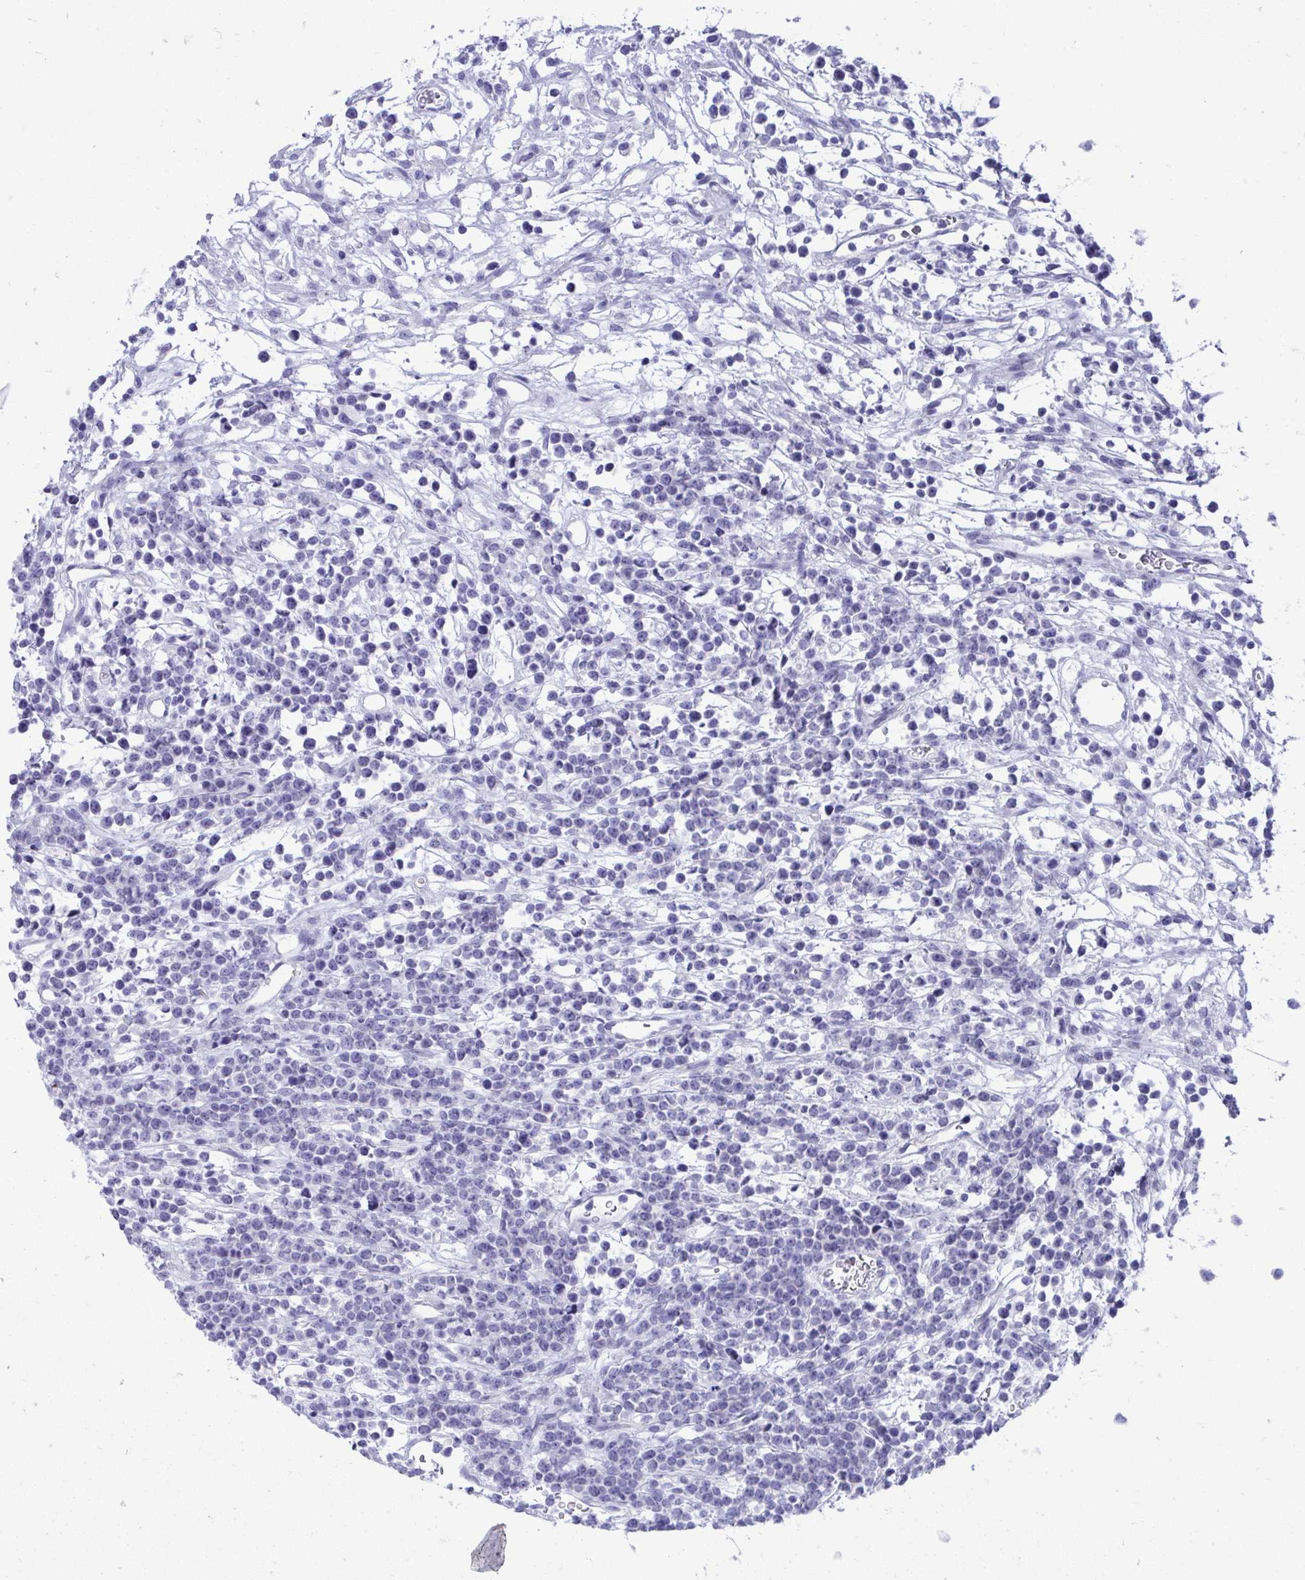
{"staining": {"intensity": "negative", "quantity": "none", "location": "none"}, "tissue": "lymphoma", "cell_type": "Tumor cells", "image_type": "cancer", "snomed": [{"axis": "morphology", "description": "Malignant lymphoma, non-Hodgkin's type, High grade"}, {"axis": "topography", "description": "Ovary"}], "caption": "The photomicrograph shows no significant expression in tumor cells of malignant lymphoma, non-Hodgkin's type (high-grade).", "gene": "SHISA8", "patient": {"sex": "female", "age": 56}}